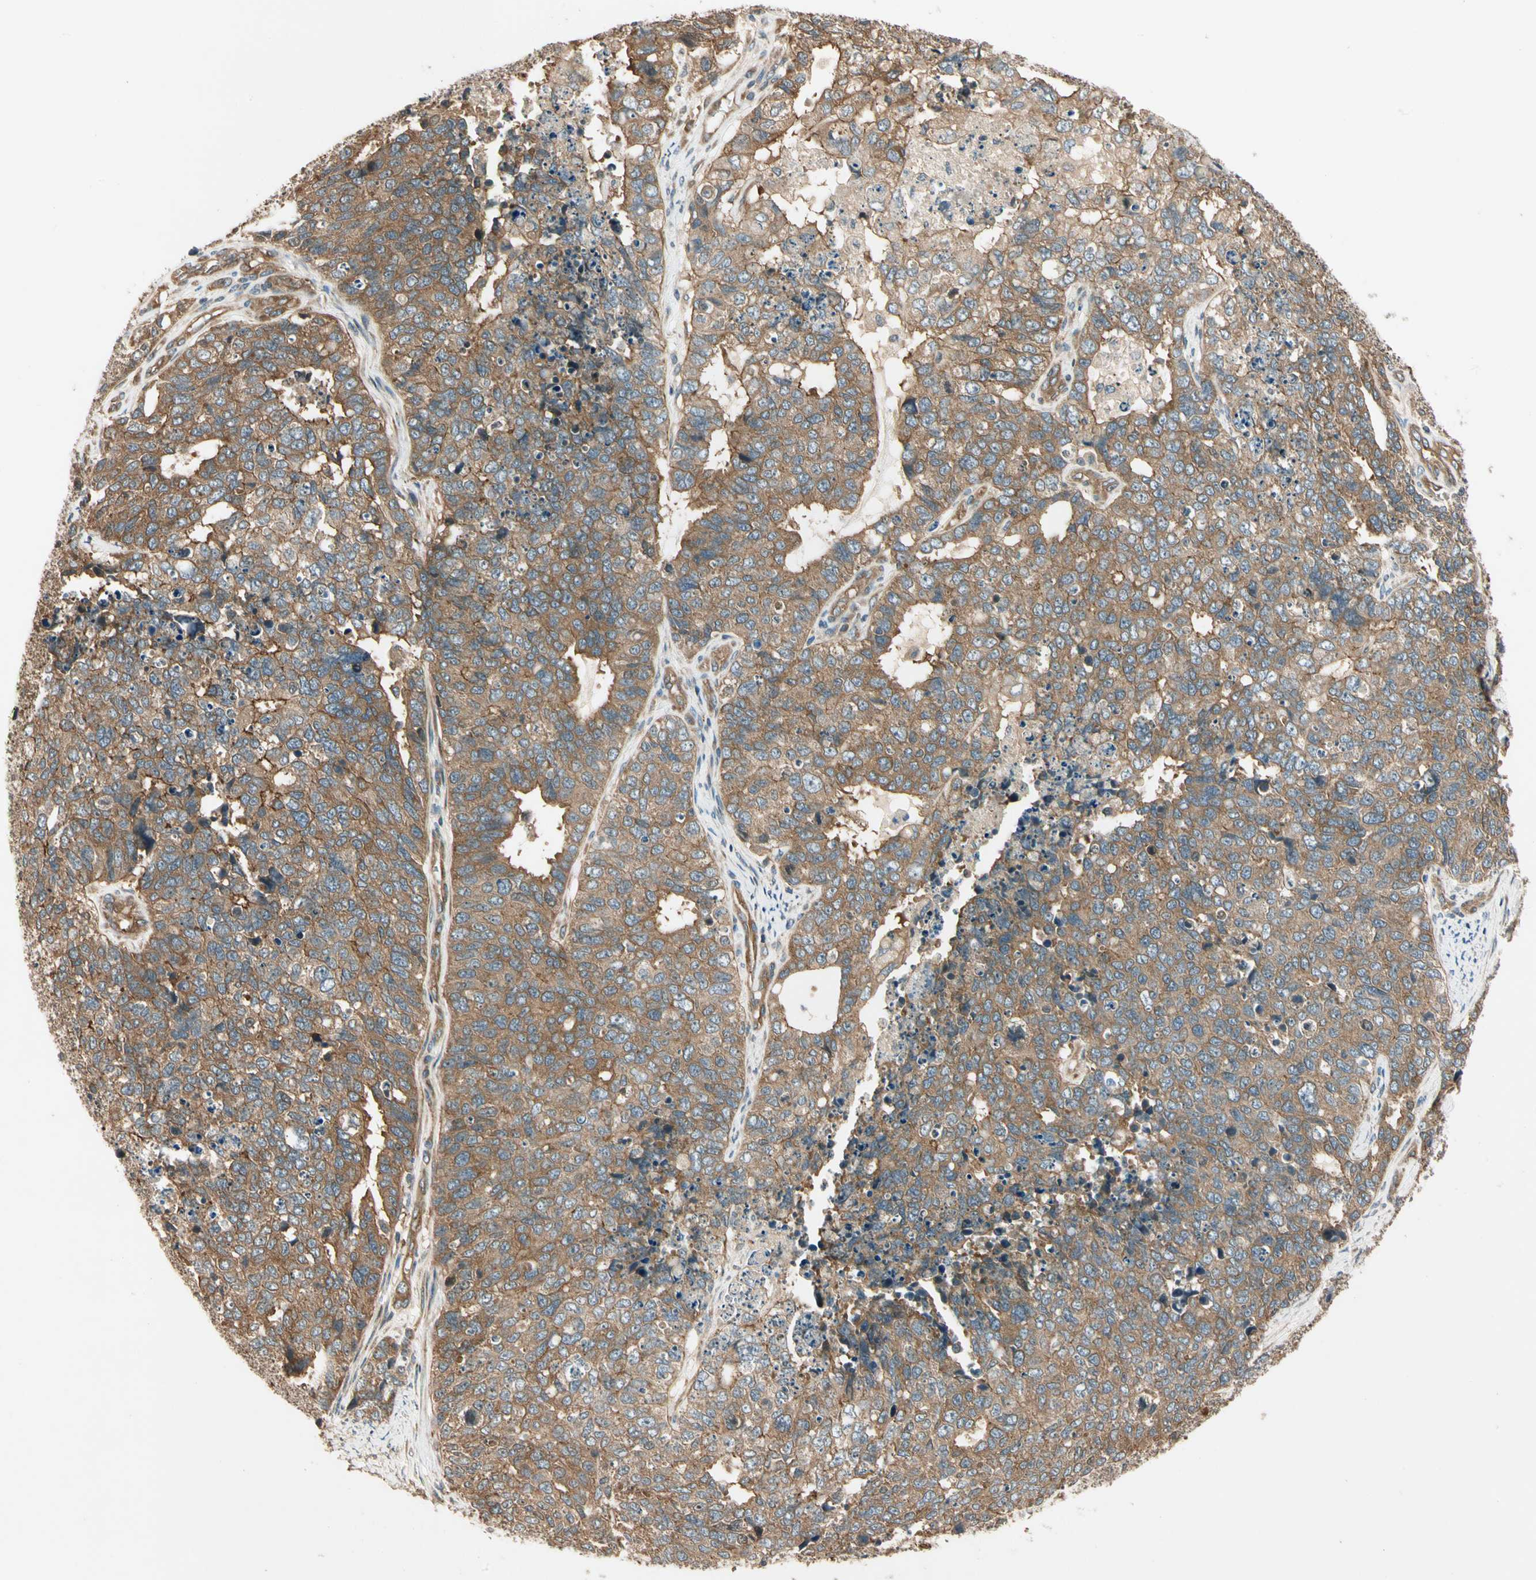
{"staining": {"intensity": "weak", "quantity": ">75%", "location": "cytoplasmic/membranous"}, "tissue": "cervical cancer", "cell_type": "Tumor cells", "image_type": "cancer", "snomed": [{"axis": "morphology", "description": "Squamous cell carcinoma, NOS"}, {"axis": "topography", "description": "Cervix"}], "caption": "IHC photomicrograph of neoplastic tissue: human squamous cell carcinoma (cervical) stained using immunohistochemistry (IHC) demonstrates low levels of weak protein expression localized specifically in the cytoplasmic/membranous of tumor cells, appearing as a cytoplasmic/membranous brown color.", "gene": "ROCK2", "patient": {"sex": "female", "age": 63}}